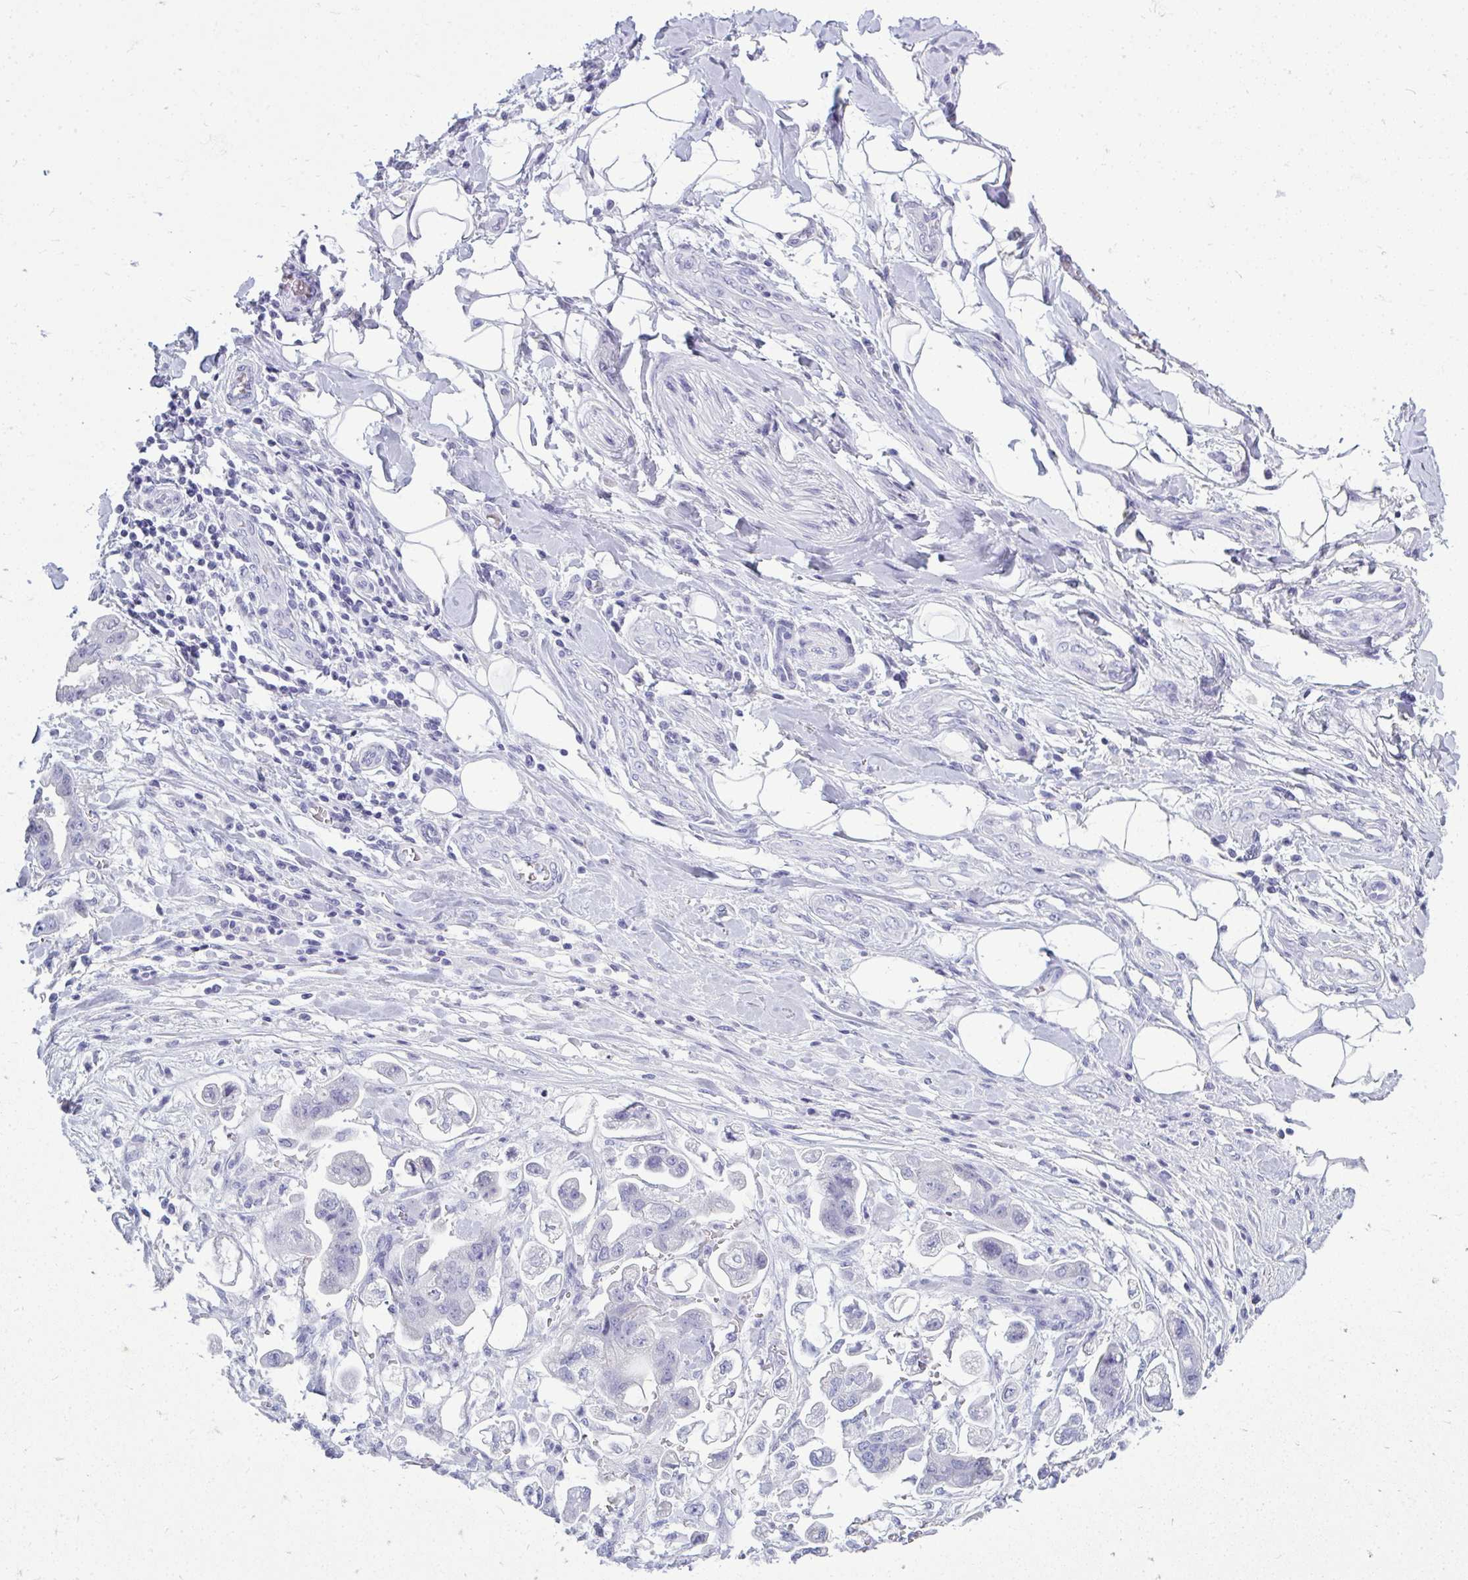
{"staining": {"intensity": "negative", "quantity": "none", "location": "none"}, "tissue": "stomach cancer", "cell_type": "Tumor cells", "image_type": "cancer", "snomed": [{"axis": "morphology", "description": "Adenocarcinoma, NOS"}, {"axis": "topography", "description": "Stomach"}], "caption": "Immunohistochemistry (IHC) of adenocarcinoma (stomach) demonstrates no positivity in tumor cells.", "gene": "QDPR", "patient": {"sex": "male", "age": 62}}